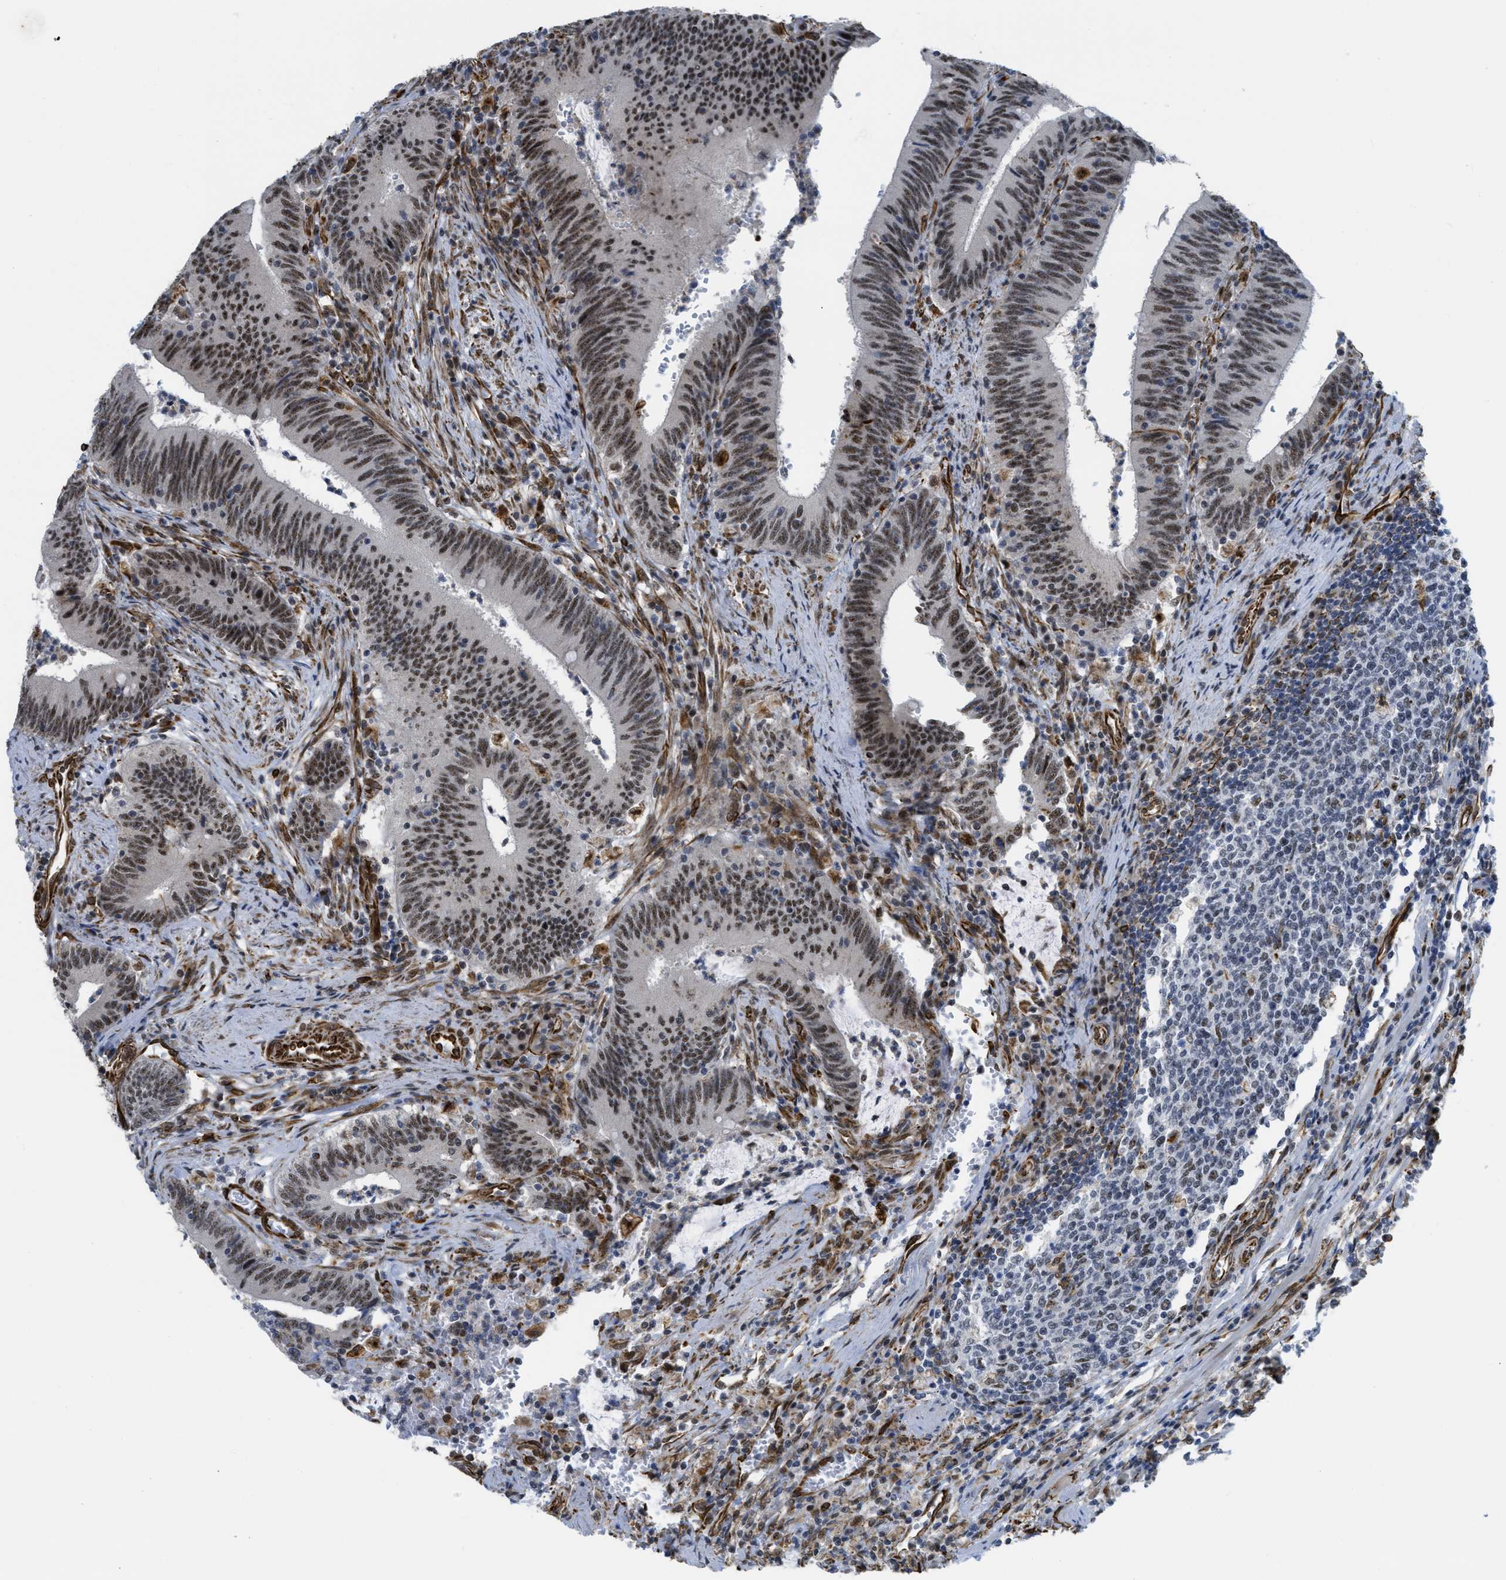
{"staining": {"intensity": "moderate", "quantity": ">75%", "location": "nuclear"}, "tissue": "colorectal cancer", "cell_type": "Tumor cells", "image_type": "cancer", "snomed": [{"axis": "morphology", "description": "Normal tissue, NOS"}, {"axis": "morphology", "description": "Adenocarcinoma, NOS"}, {"axis": "topography", "description": "Rectum"}], "caption": "Protein positivity by immunohistochemistry (IHC) displays moderate nuclear expression in about >75% of tumor cells in colorectal cancer (adenocarcinoma).", "gene": "LRRC8B", "patient": {"sex": "female", "age": 66}}